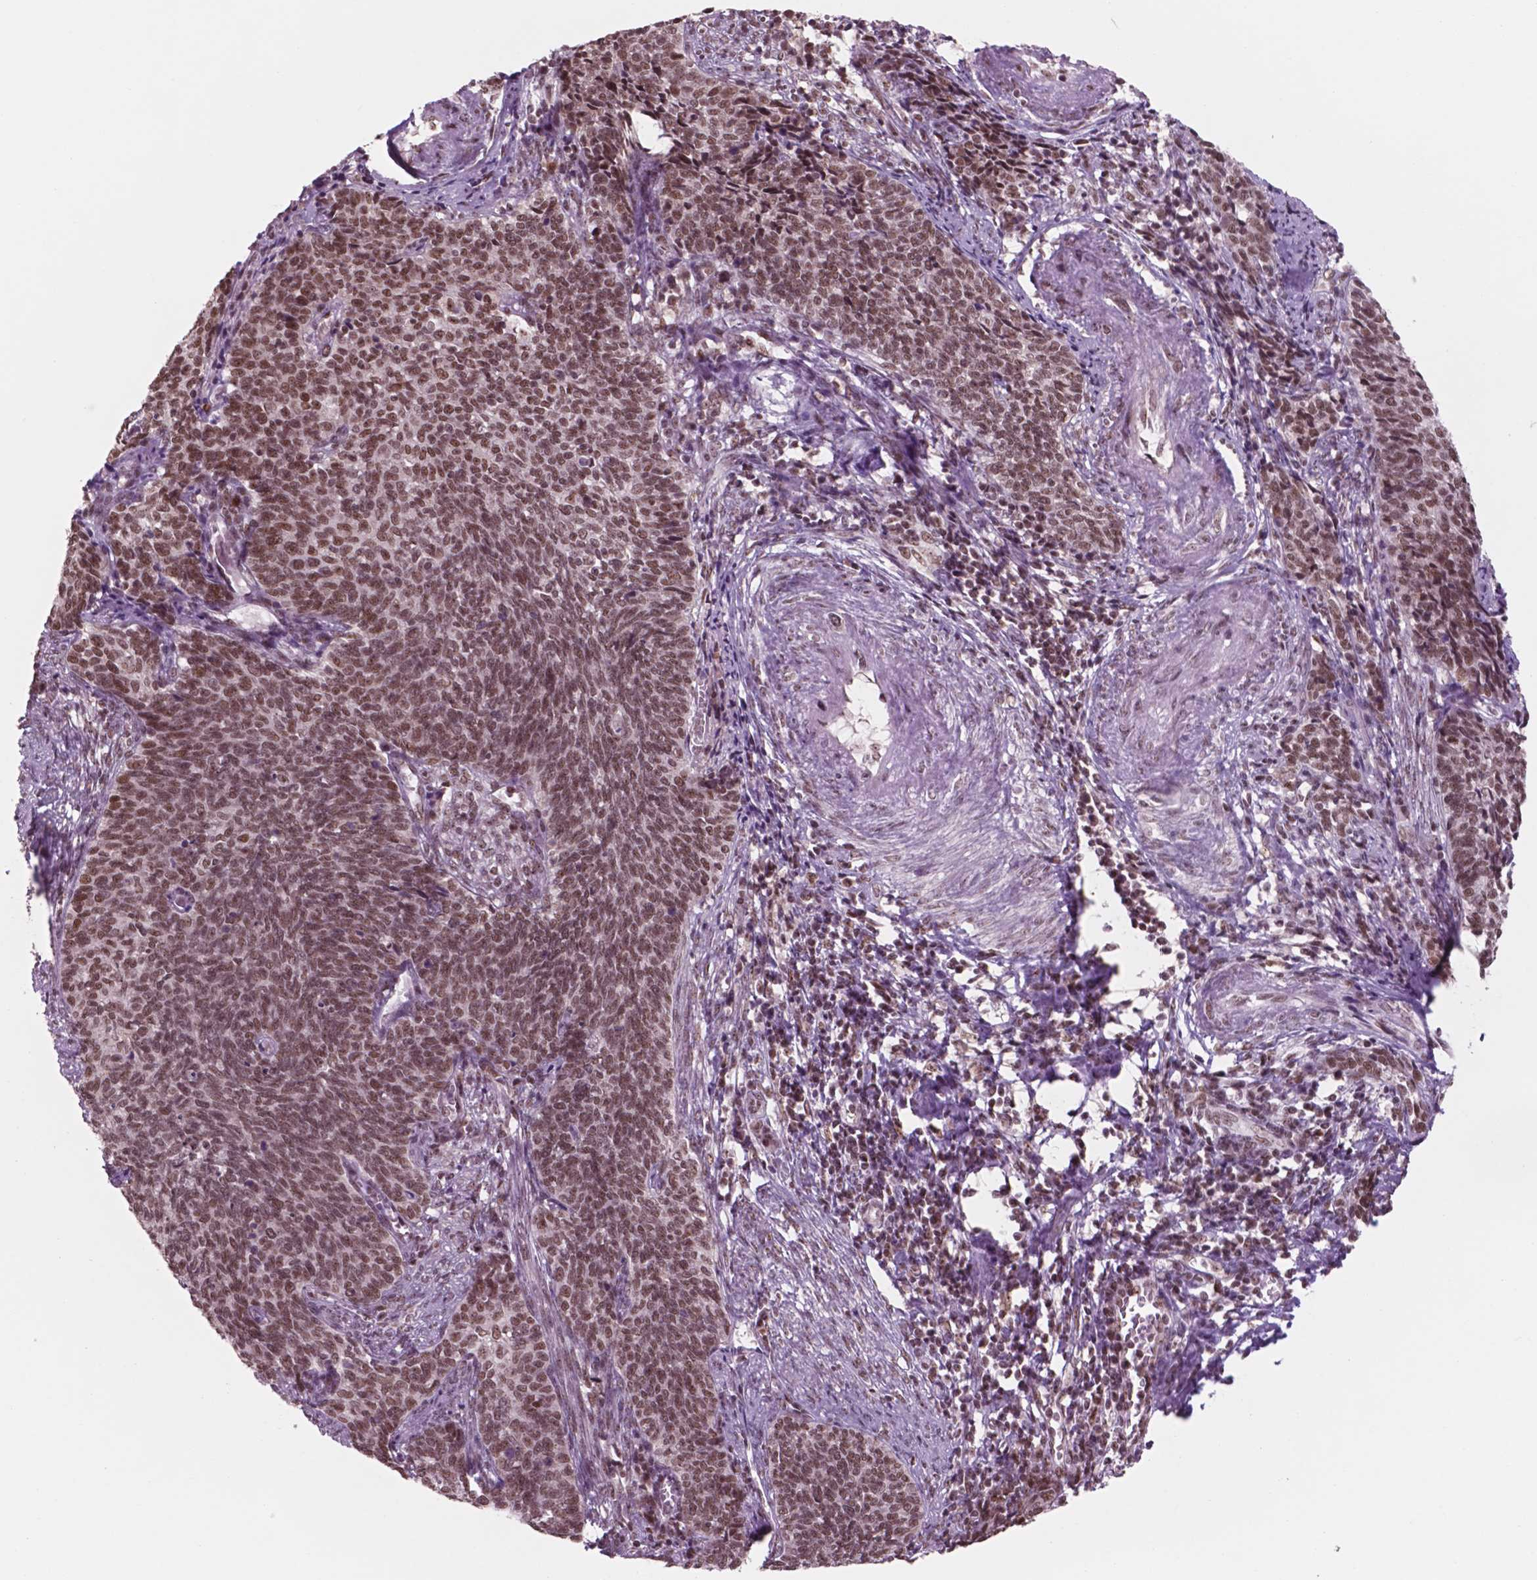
{"staining": {"intensity": "moderate", "quantity": ">75%", "location": "nuclear"}, "tissue": "cervical cancer", "cell_type": "Tumor cells", "image_type": "cancer", "snomed": [{"axis": "morphology", "description": "Squamous cell carcinoma, NOS"}, {"axis": "topography", "description": "Cervix"}], "caption": "Human cervical squamous cell carcinoma stained with a protein marker shows moderate staining in tumor cells.", "gene": "POLR2E", "patient": {"sex": "female", "age": 39}}